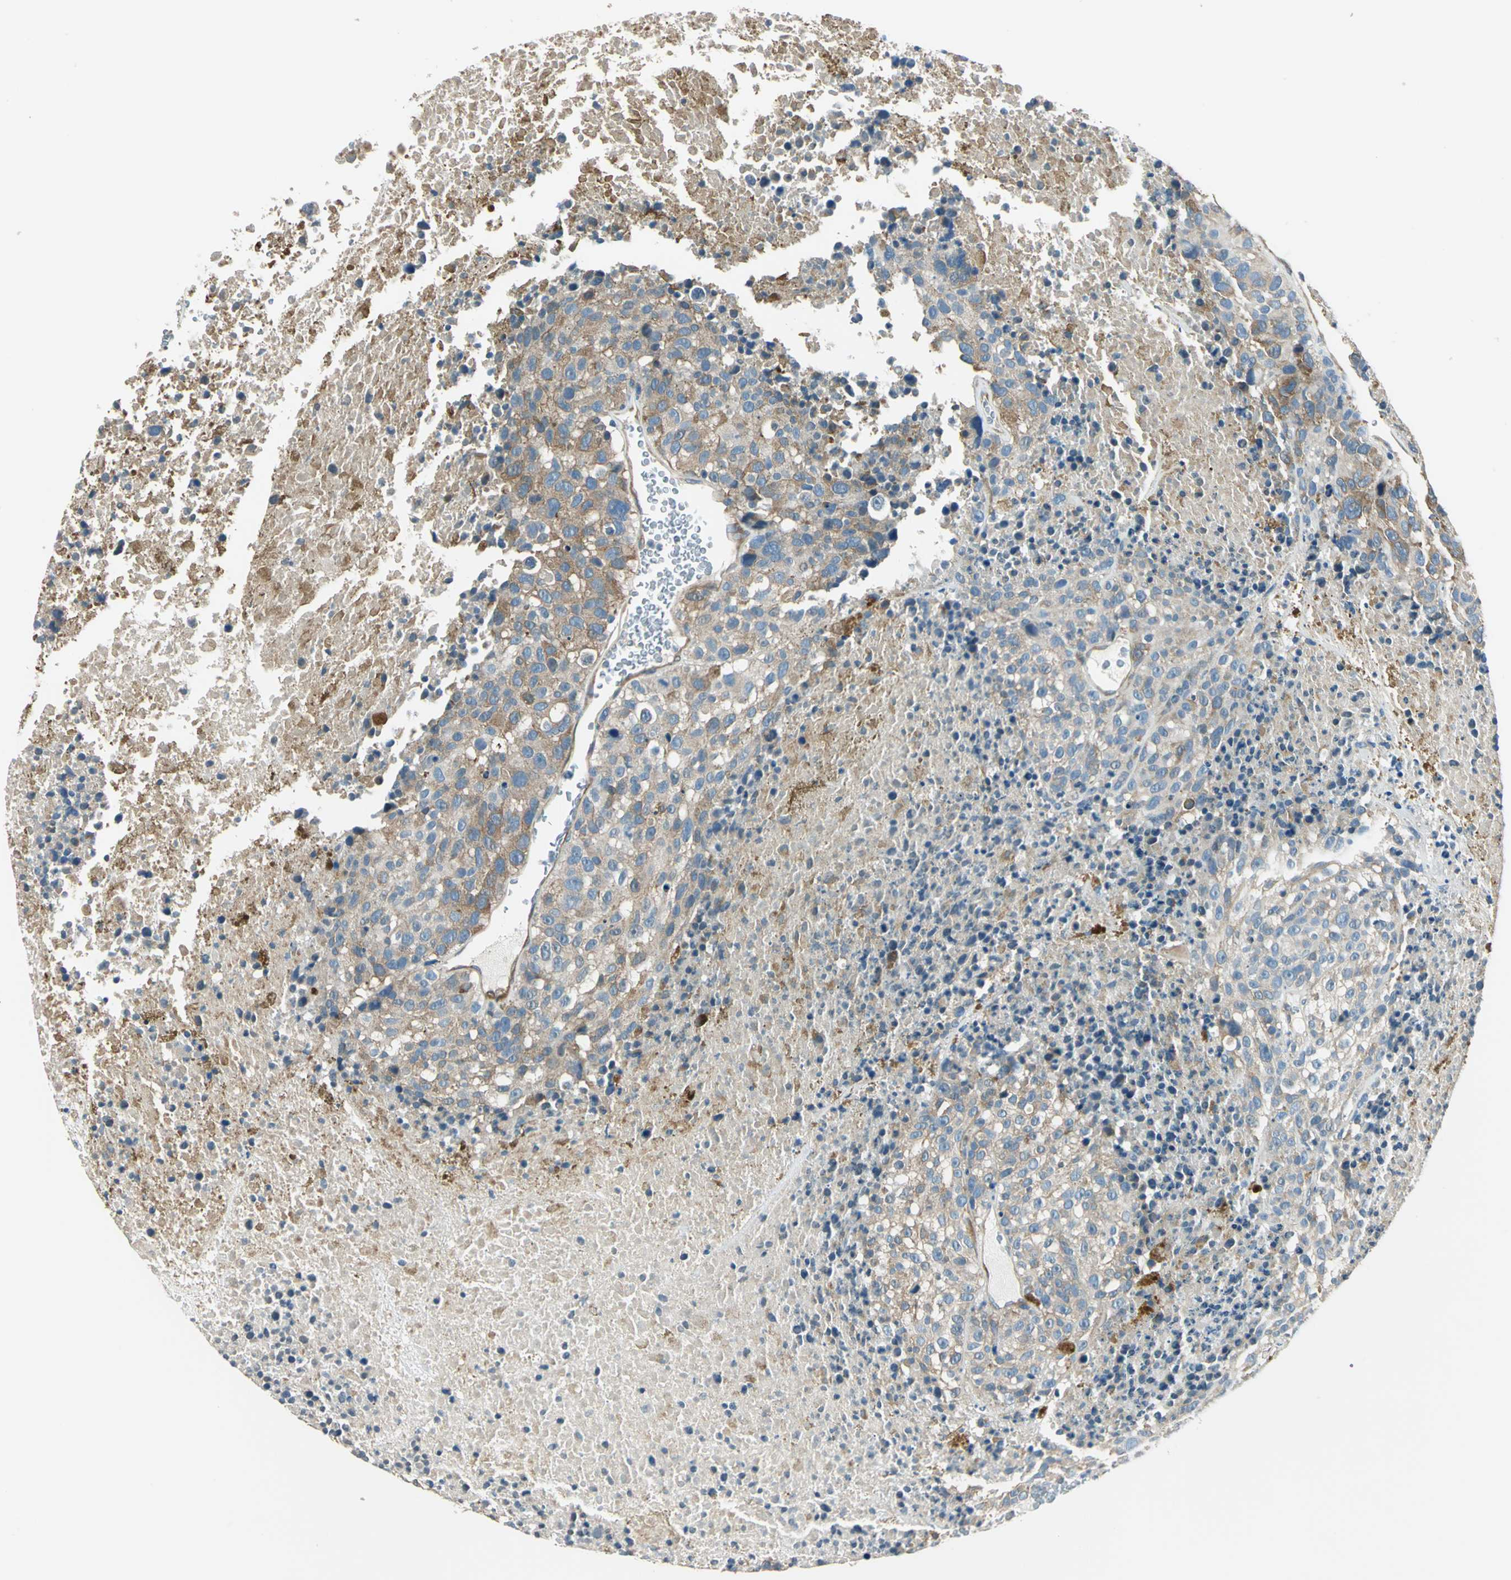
{"staining": {"intensity": "moderate", "quantity": "25%-75%", "location": "cytoplasmic/membranous"}, "tissue": "melanoma", "cell_type": "Tumor cells", "image_type": "cancer", "snomed": [{"axis": "morphology", "description": "Malignant melanoma, Metastatic site"}, {"axis": "topography", "description": "Cerebral cortex"}], "caption": "The photomicrograph demonstrates a brown stain indicating the presence of a protein in the cytoplasmic/membranous of tumor cells in malignant melanoma (metastatic site).", "gene": "CDC42EP1", "patient": {"sex": "female", "age": 52}}